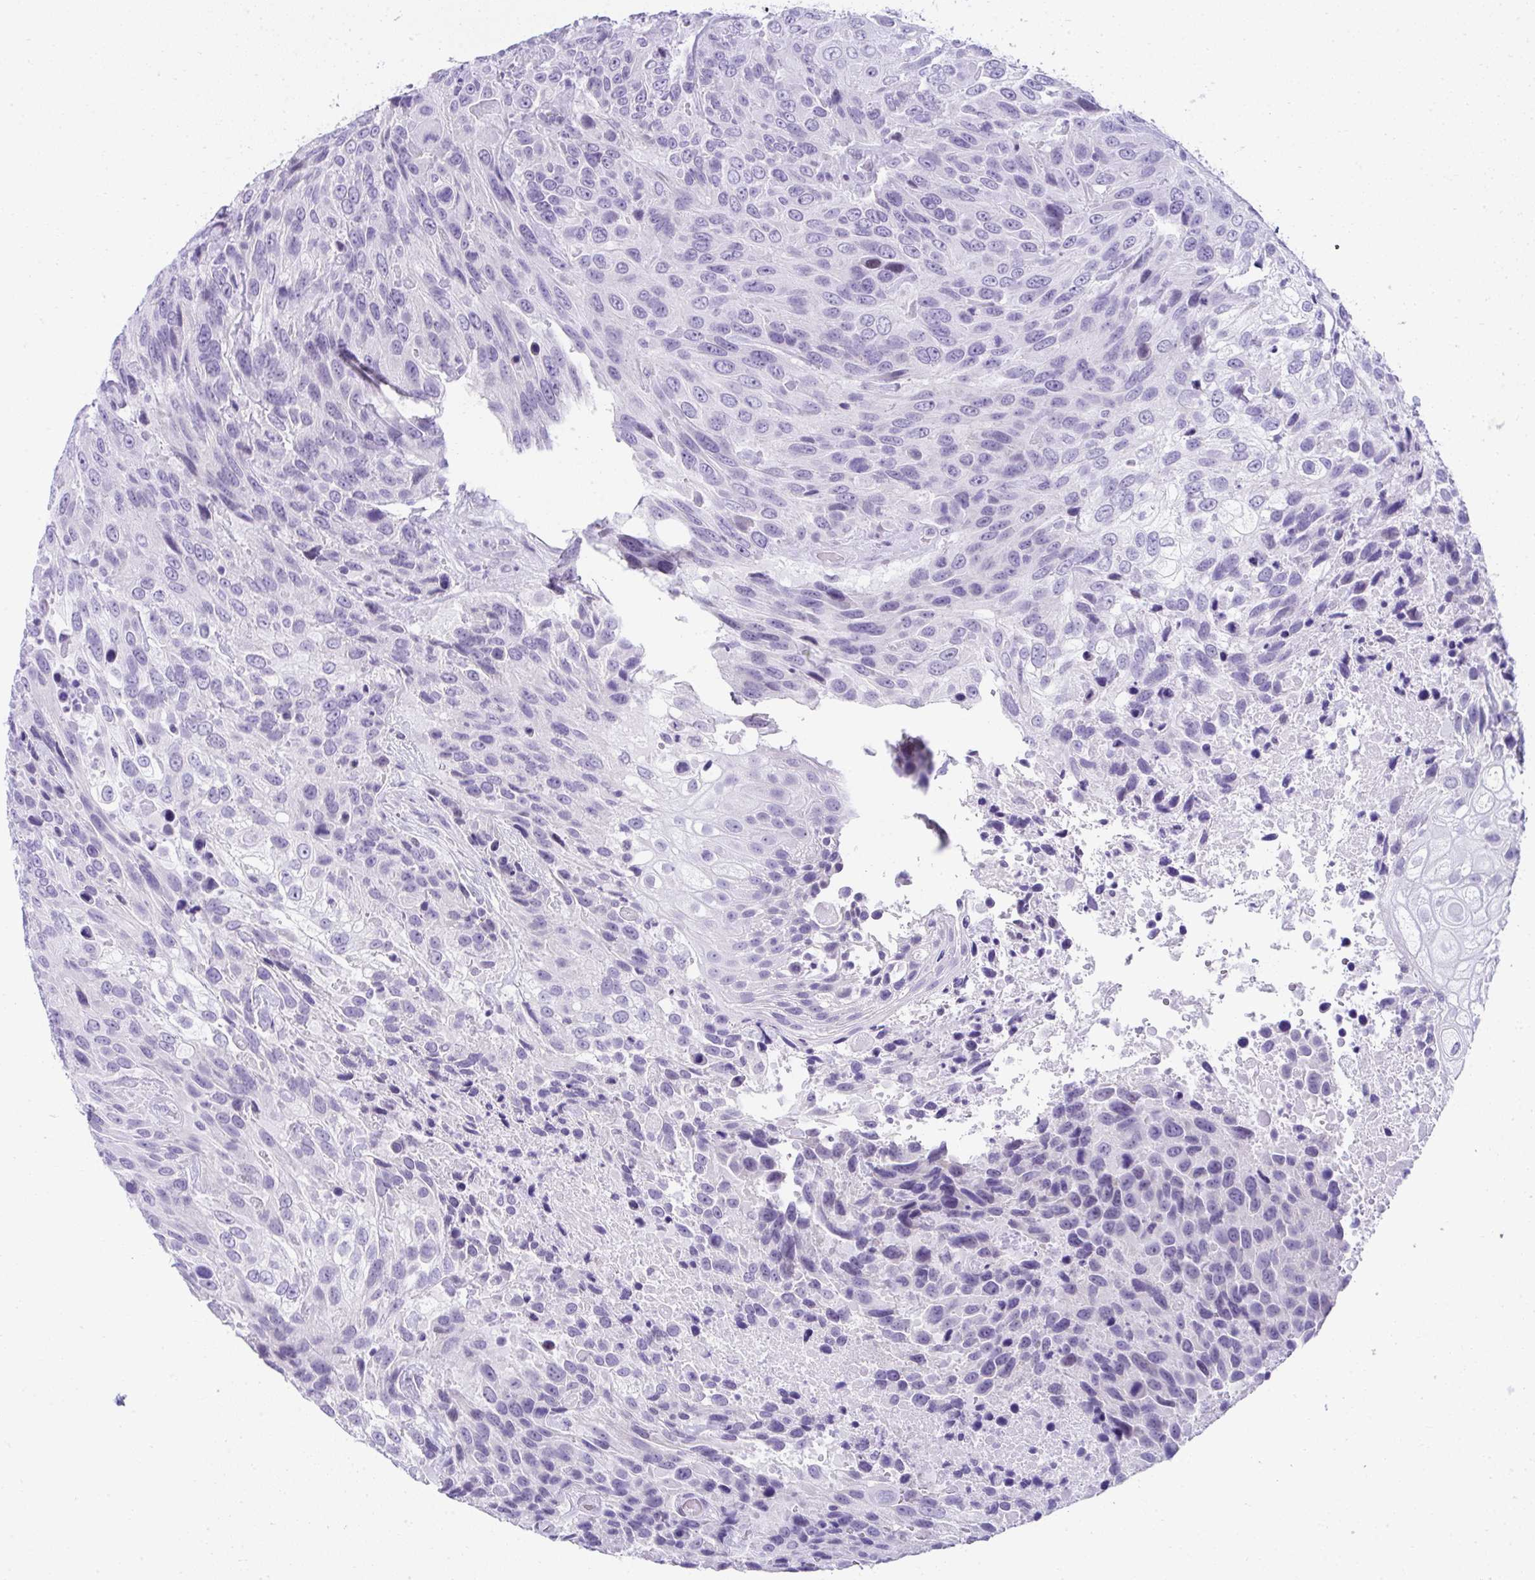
{"staining": {"intensity": "negative", "quantity": "none", "location": "none"}, "tissue": "urothelial cancer", "cell_type": "Tumor cells", "image_type": "cancer", "snomed": [{"axis": "morphology", "description": "Urothelial carcinoma, High grade"}, {"axis": "topography", "description": "Urinary bladder"}], "caption": "The image exhibits no significant expression in tumor cells of urothelial cancer.", "gene": "RNF183", "patient": {"sex": "female", "age": 70}}